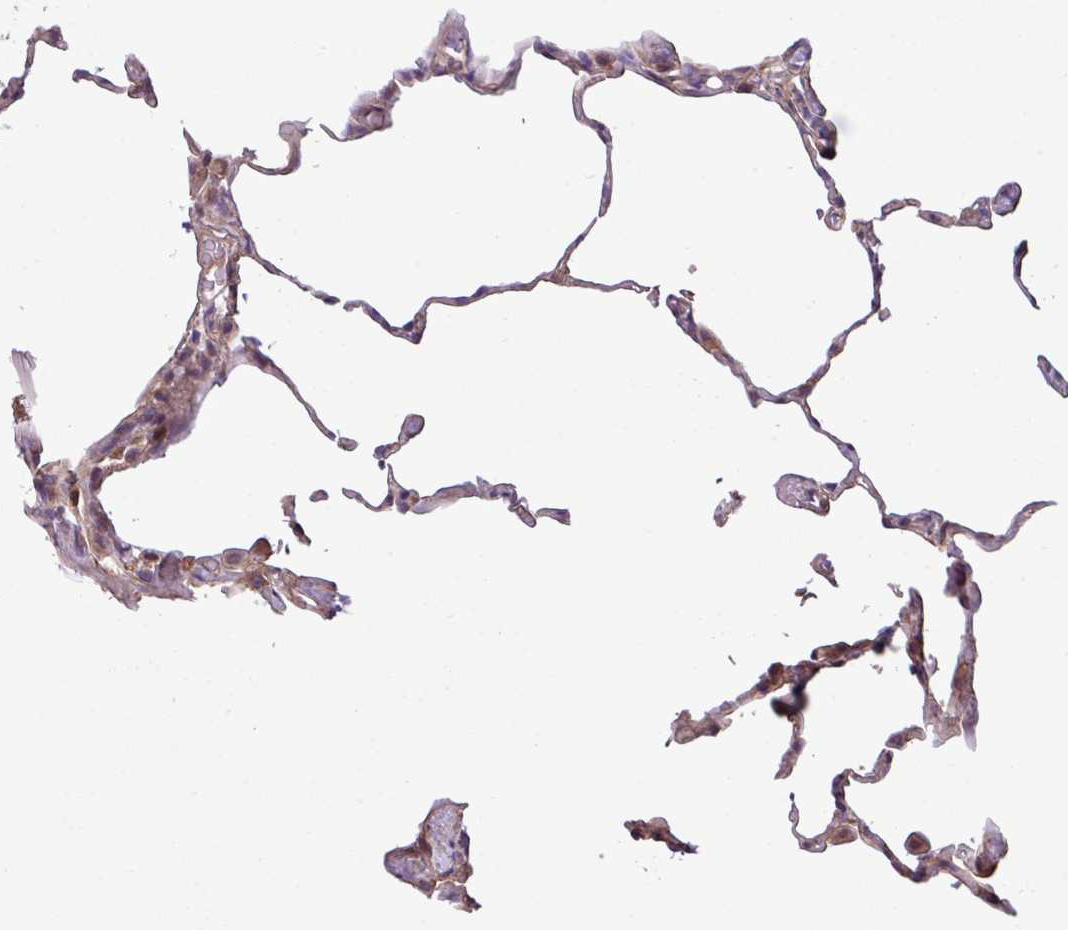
{"staining": {"intensity": "weak", "quantity": "<25%", "location": "cytoplasmic/membranous"}, "tissue": "lung", "cell_type": "Alveolar cells", "image_type": "normal", "snomed": [{"axis": "morphology", "description": "Normal tissue, NOS"}, {"axis": "topography", "description": "Lung"}], "caption": "This is a image of immunohistochemistry (IHC) staining of benign lung, which shows no expression in alveolar cells.", "gene": "TIMM10B", "patient": {"sex": "female", "age": 57}}